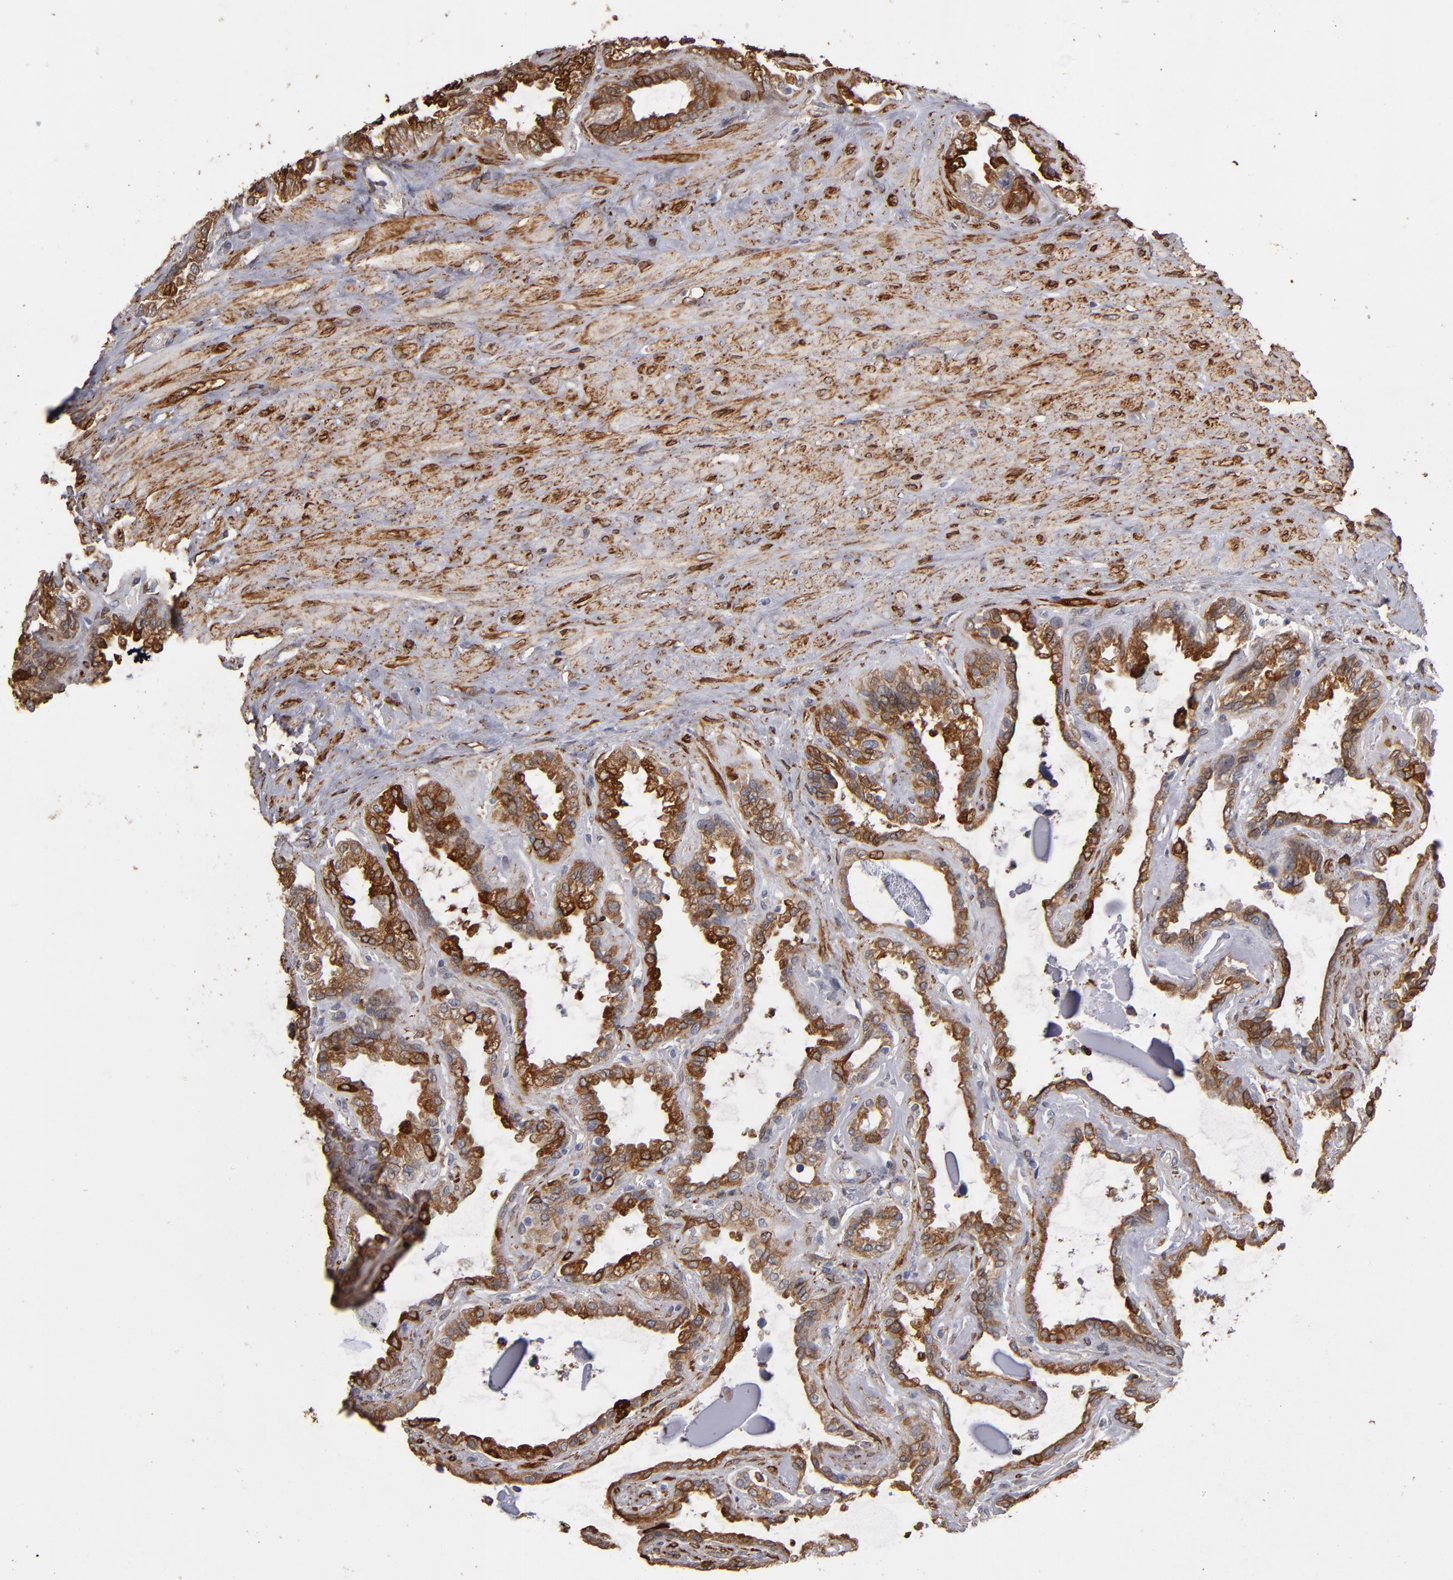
{"staining": {"intensity": "strong", "quantity": ">75%", "location": "cytoplasmic/membranous"}, "tissue": "seminal vesicle", "cell_type": "Glandular cells", "image_type": "normal", "snomed": [{"axis": "morphology", "description": "Normal tissue, NOS"}, {"axis": "morphology", "description": "Inflammation, NOS"}, {"axis": "topography", "description": "Urinary bladder"}, {"axis": "topography", "description": "Prostate"}, {"axis": "topography", "description": "Seminal veicle"}], "caption": "About >75% of glandular cells in normal seminal vesicle show strong cytoplasmic/membranous protein expression as visualized by brown immunohistochemical staining.", "gene": "PGRMC1", "patient": {"sex": "male", "age": 82}}